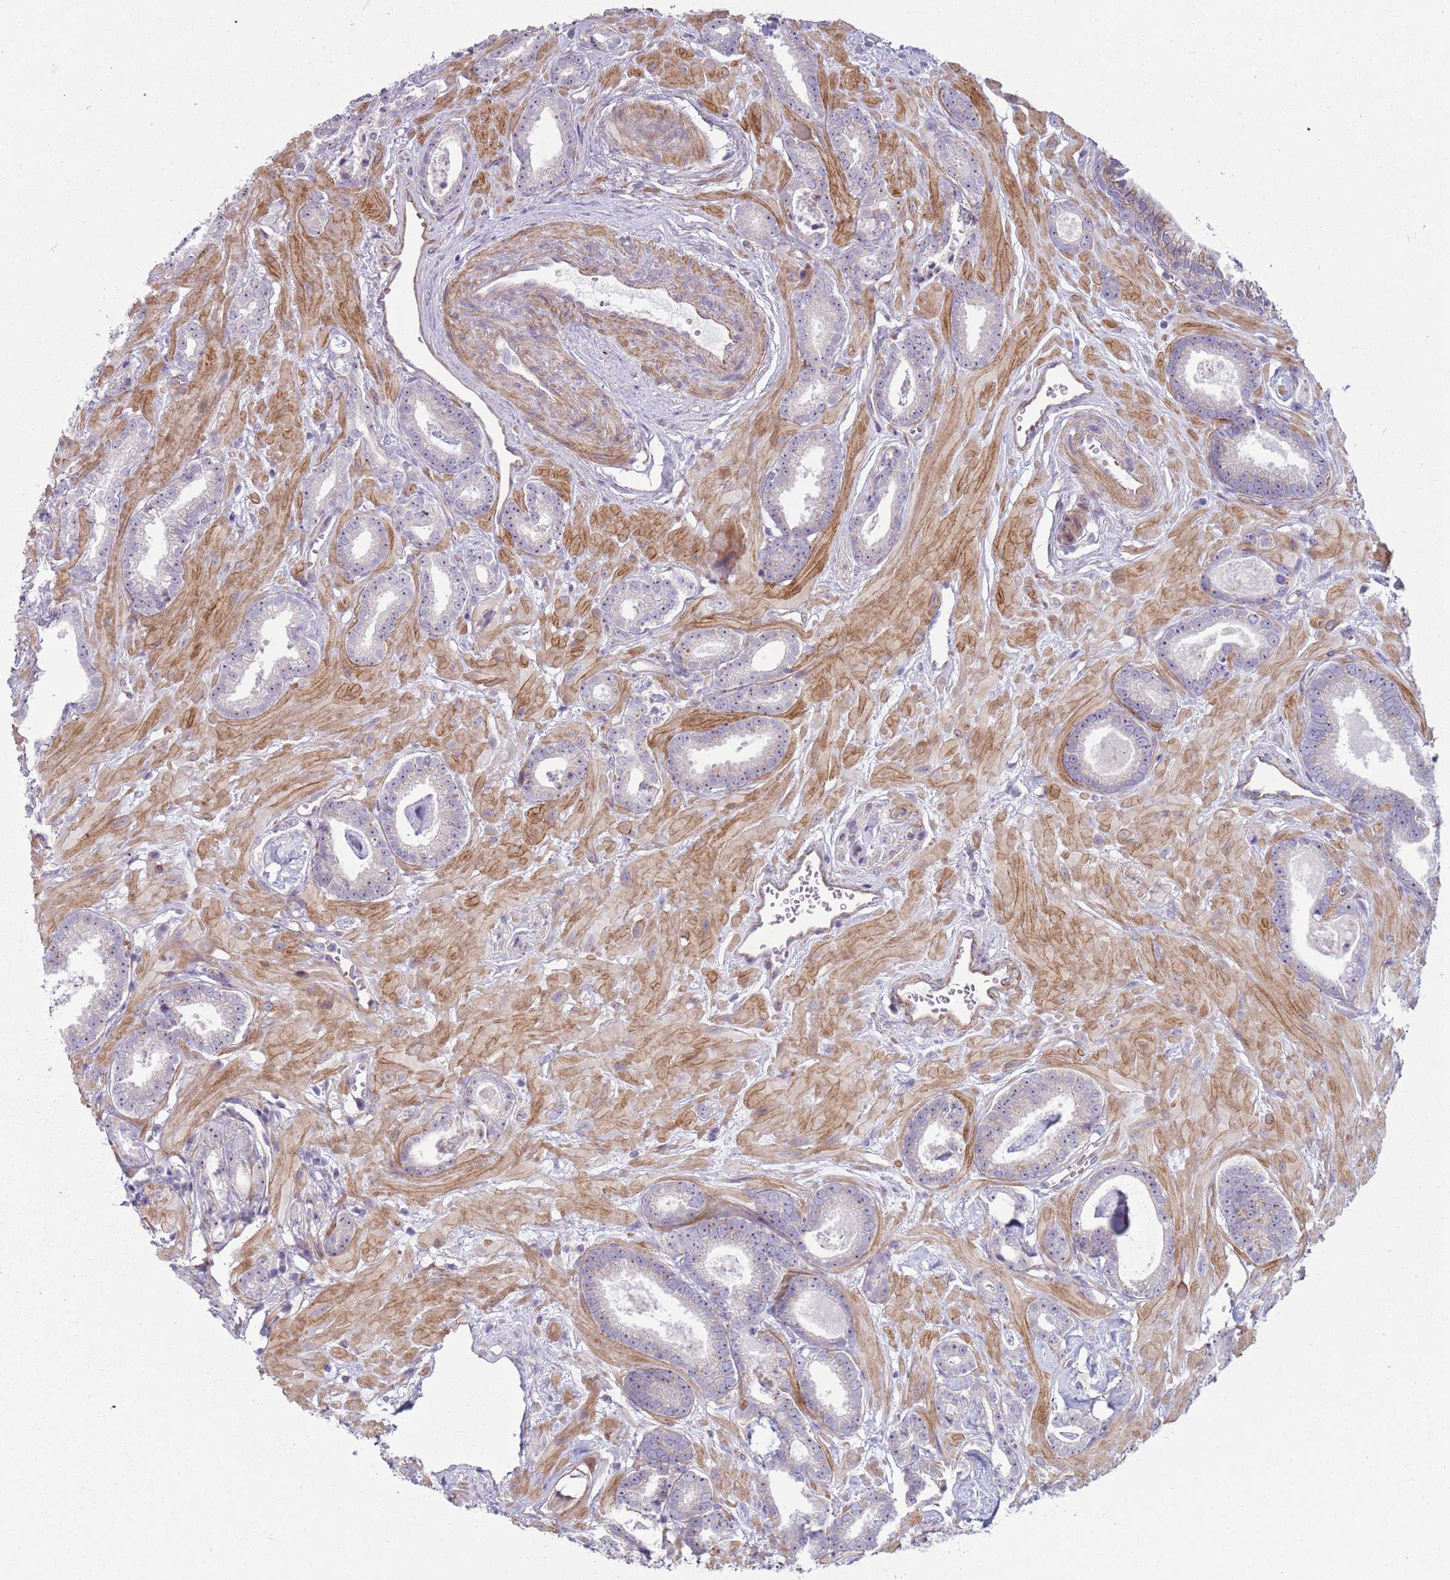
{"staining": {"intensity": "negative", "quantity": "none", "location": "none"}, "tissue": "prostate cancer", "cell_type": "Tumor cells", "image_type": "cancer", "snomed": [{"axis": "morphology", "description": "Adenocarcinoma, Low grade"}, {"axis": "topography", "description": "Prostate"}], "caption": "Tumor cells are negative for brown protein staining in low-grade adenocarcinoma (prostate).", "gene": "HEATR1", "patient": {"sex": "male", "age": 60}}